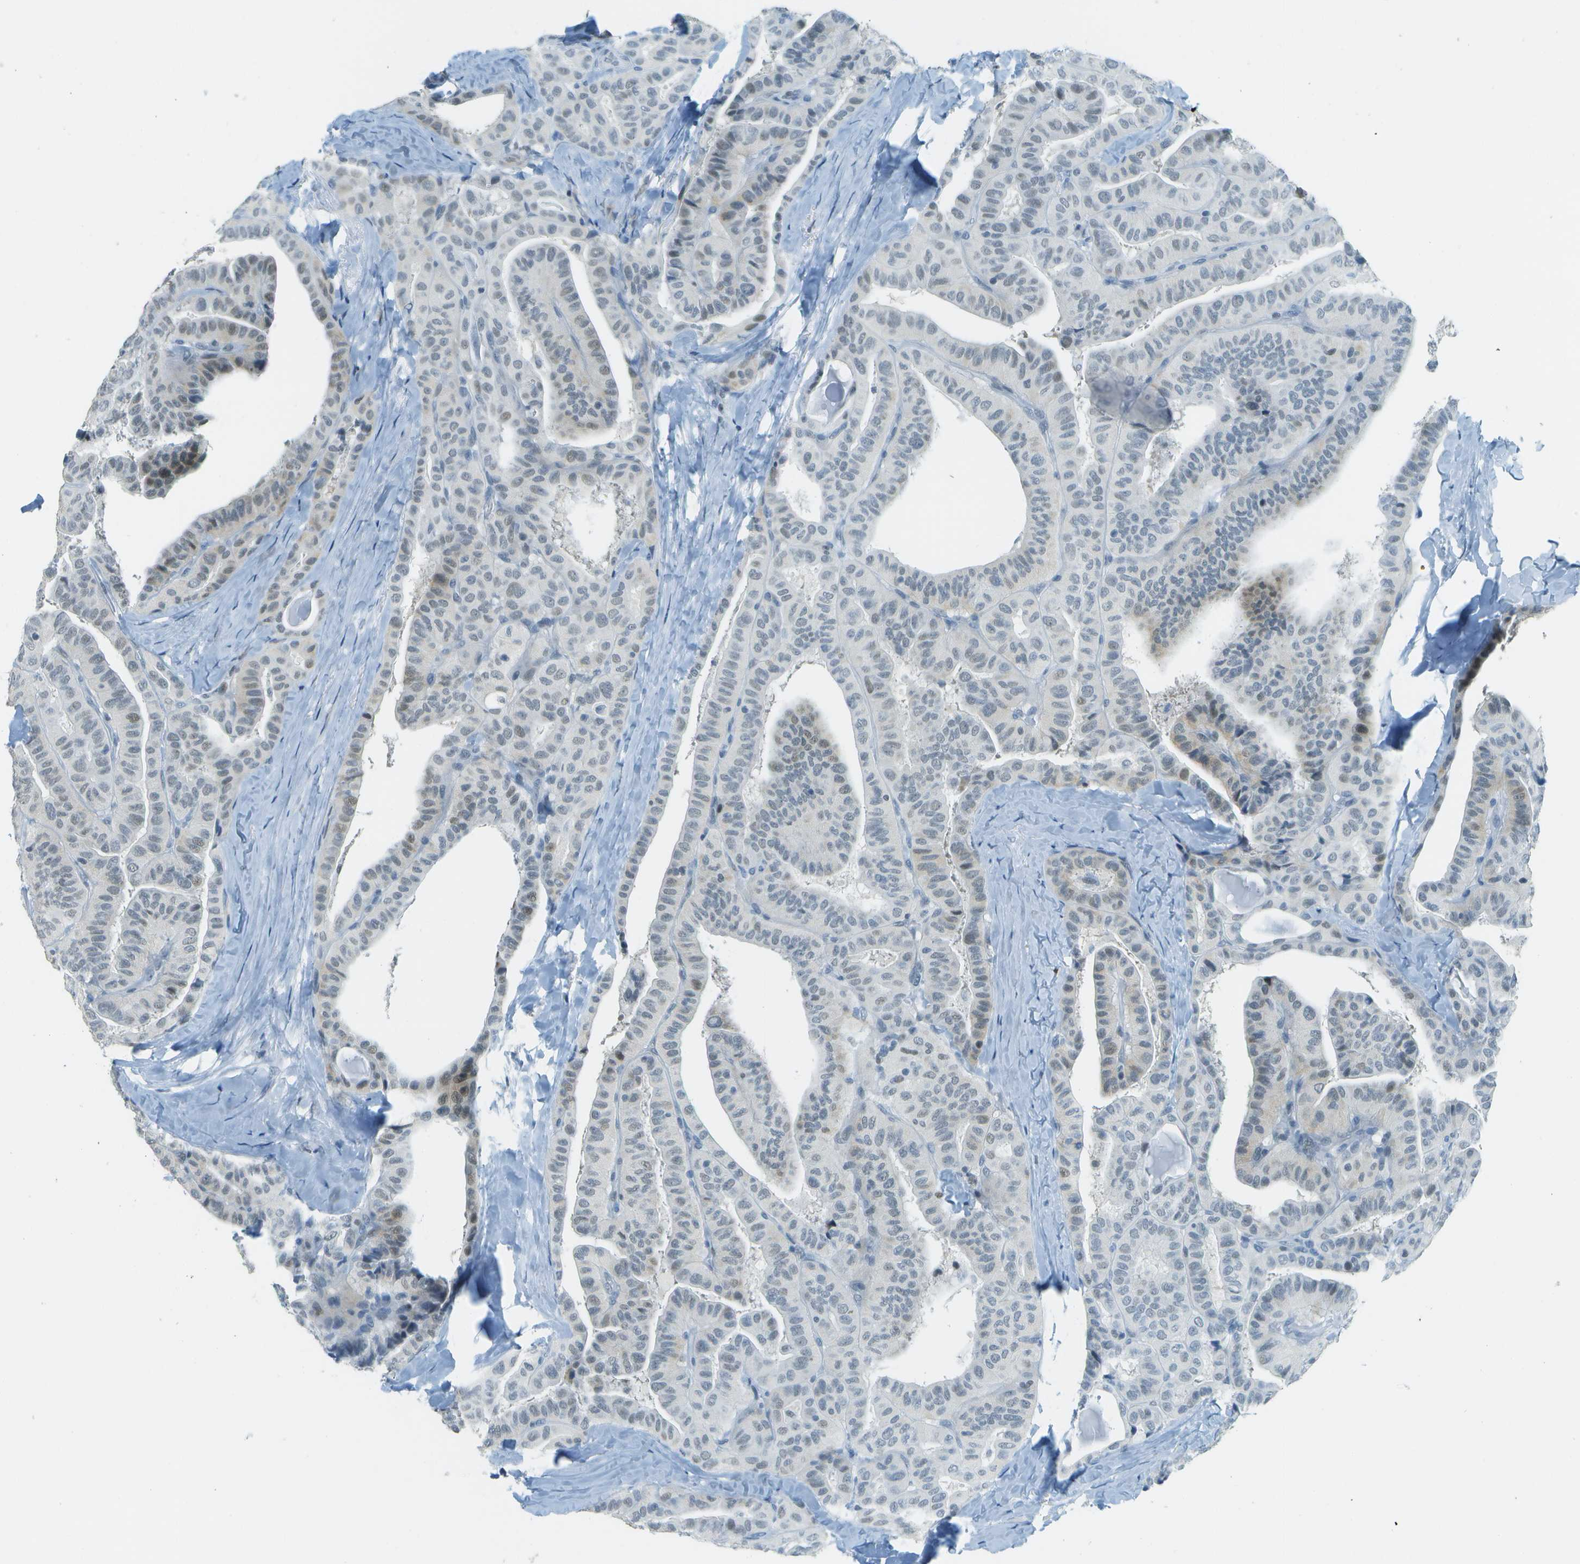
{"staining": {"intensity": "negative", "quantity": "none", "location": "none"}, "tissue": "thyroid cancer", "cell_type": "Tumor cells", "image_type": "cancer", "snomed": [{"axis": "morphology", "description": "Papillary adenocarcinoma, NOS"}, {"axis": "topography", "description": "Thyroid gland"}], "caption": "This micrograph is of thyroid cancer stained with immunohistochemistry (IHC) to label a protein in brown with the nuclei are counter-stained blue. There is no positivity in tumor cells.", "gene": "NEK11", "patient": {"sex": "male", "age": 77}}